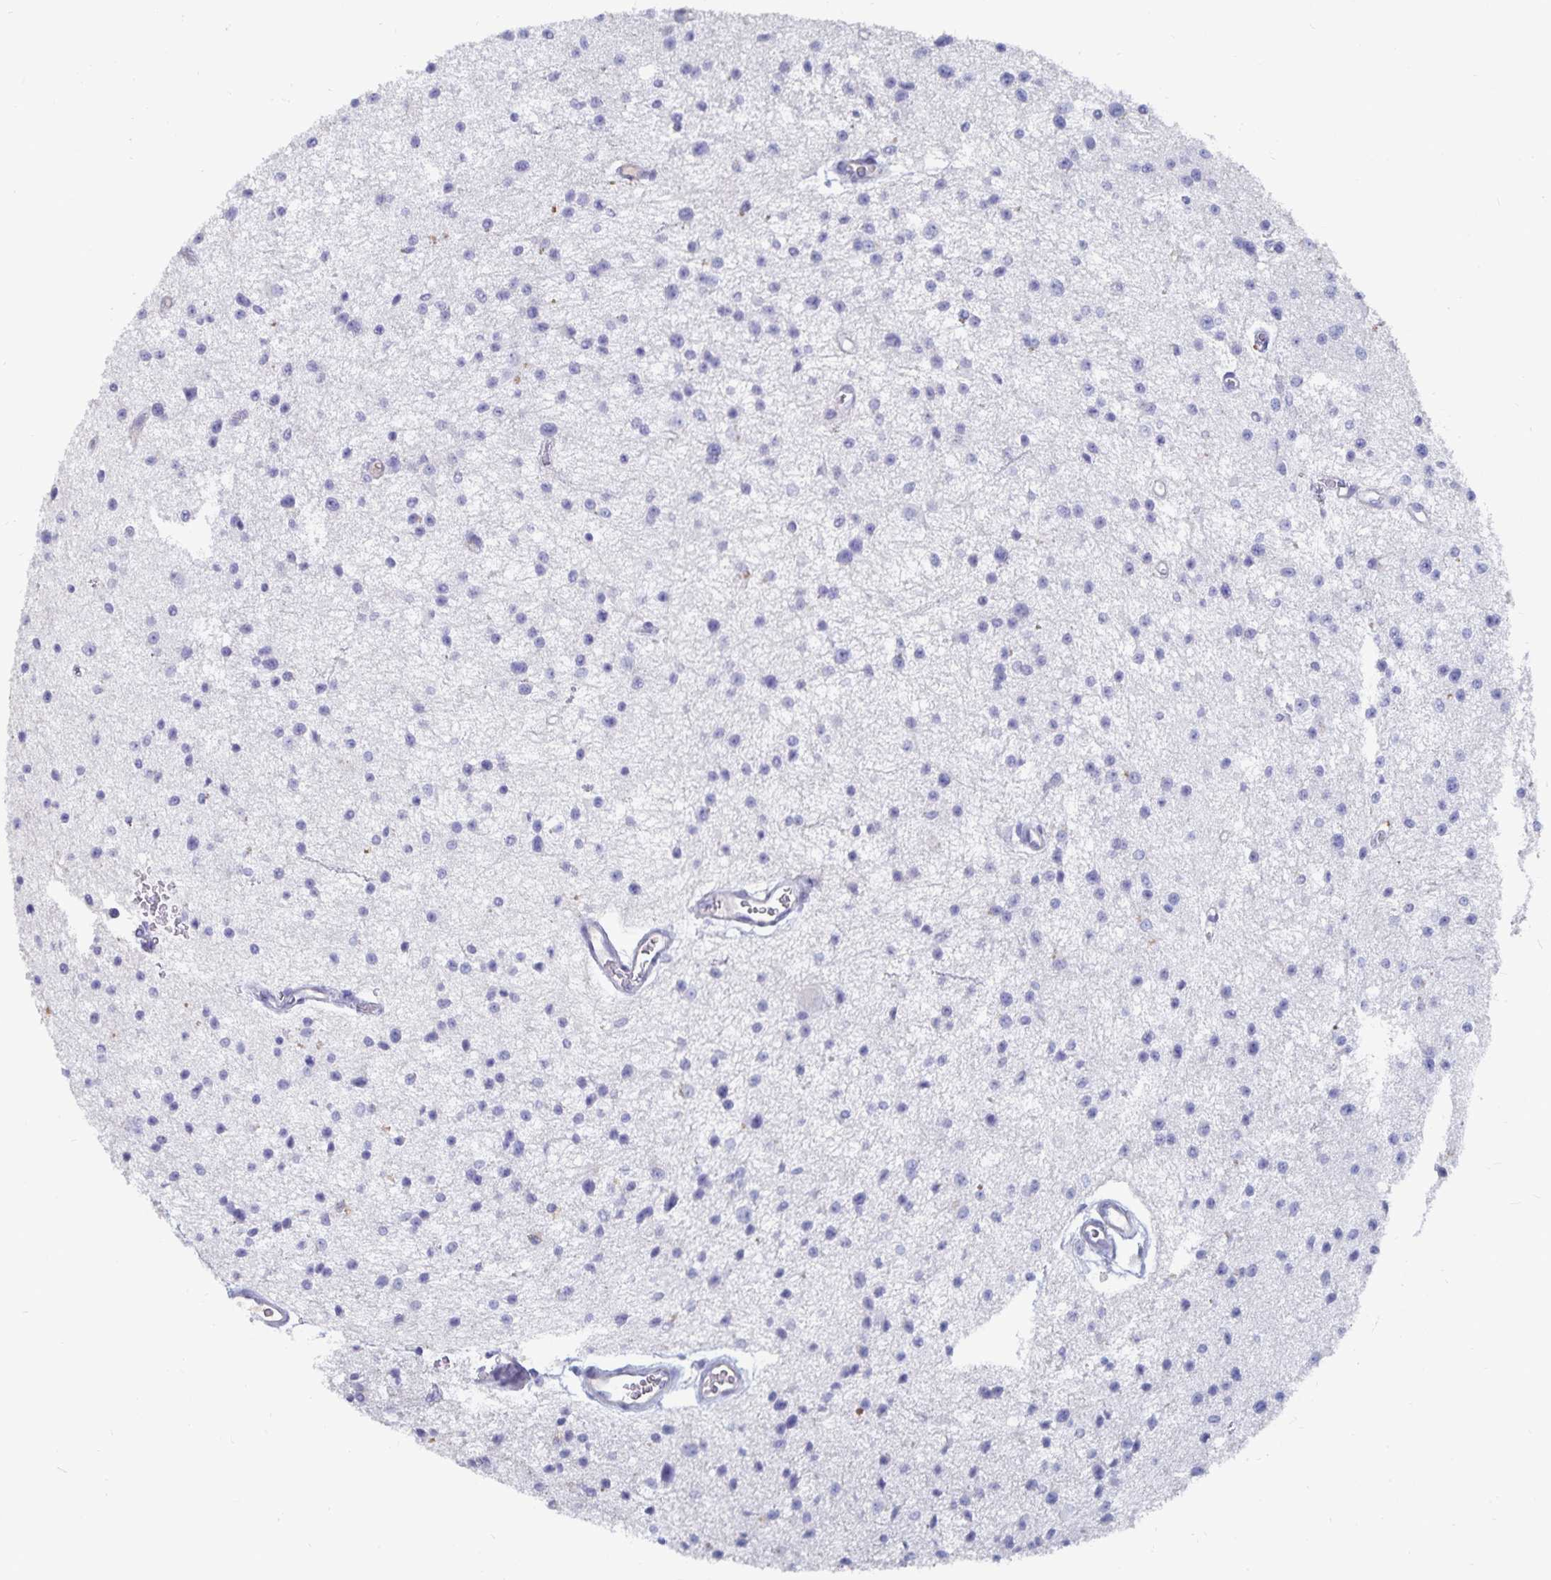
{"staining": {"intensity": "negative", "quantity": "none", "location": "none"}, "tissue": "glioma", "cell_type": "Tumor cells", "image_type": "cancer", "snomed": [{"axis": "morphology", "description": "Glioma, malignant, Low grade"}, {"axis": "topography", "description": "Brain"}], "caption": "An image of glioma stained for a protein demonstrates no brown staining in tumor cells.", "gene": "CFAP69", "patient": {"sex": "male", "age": 43}}